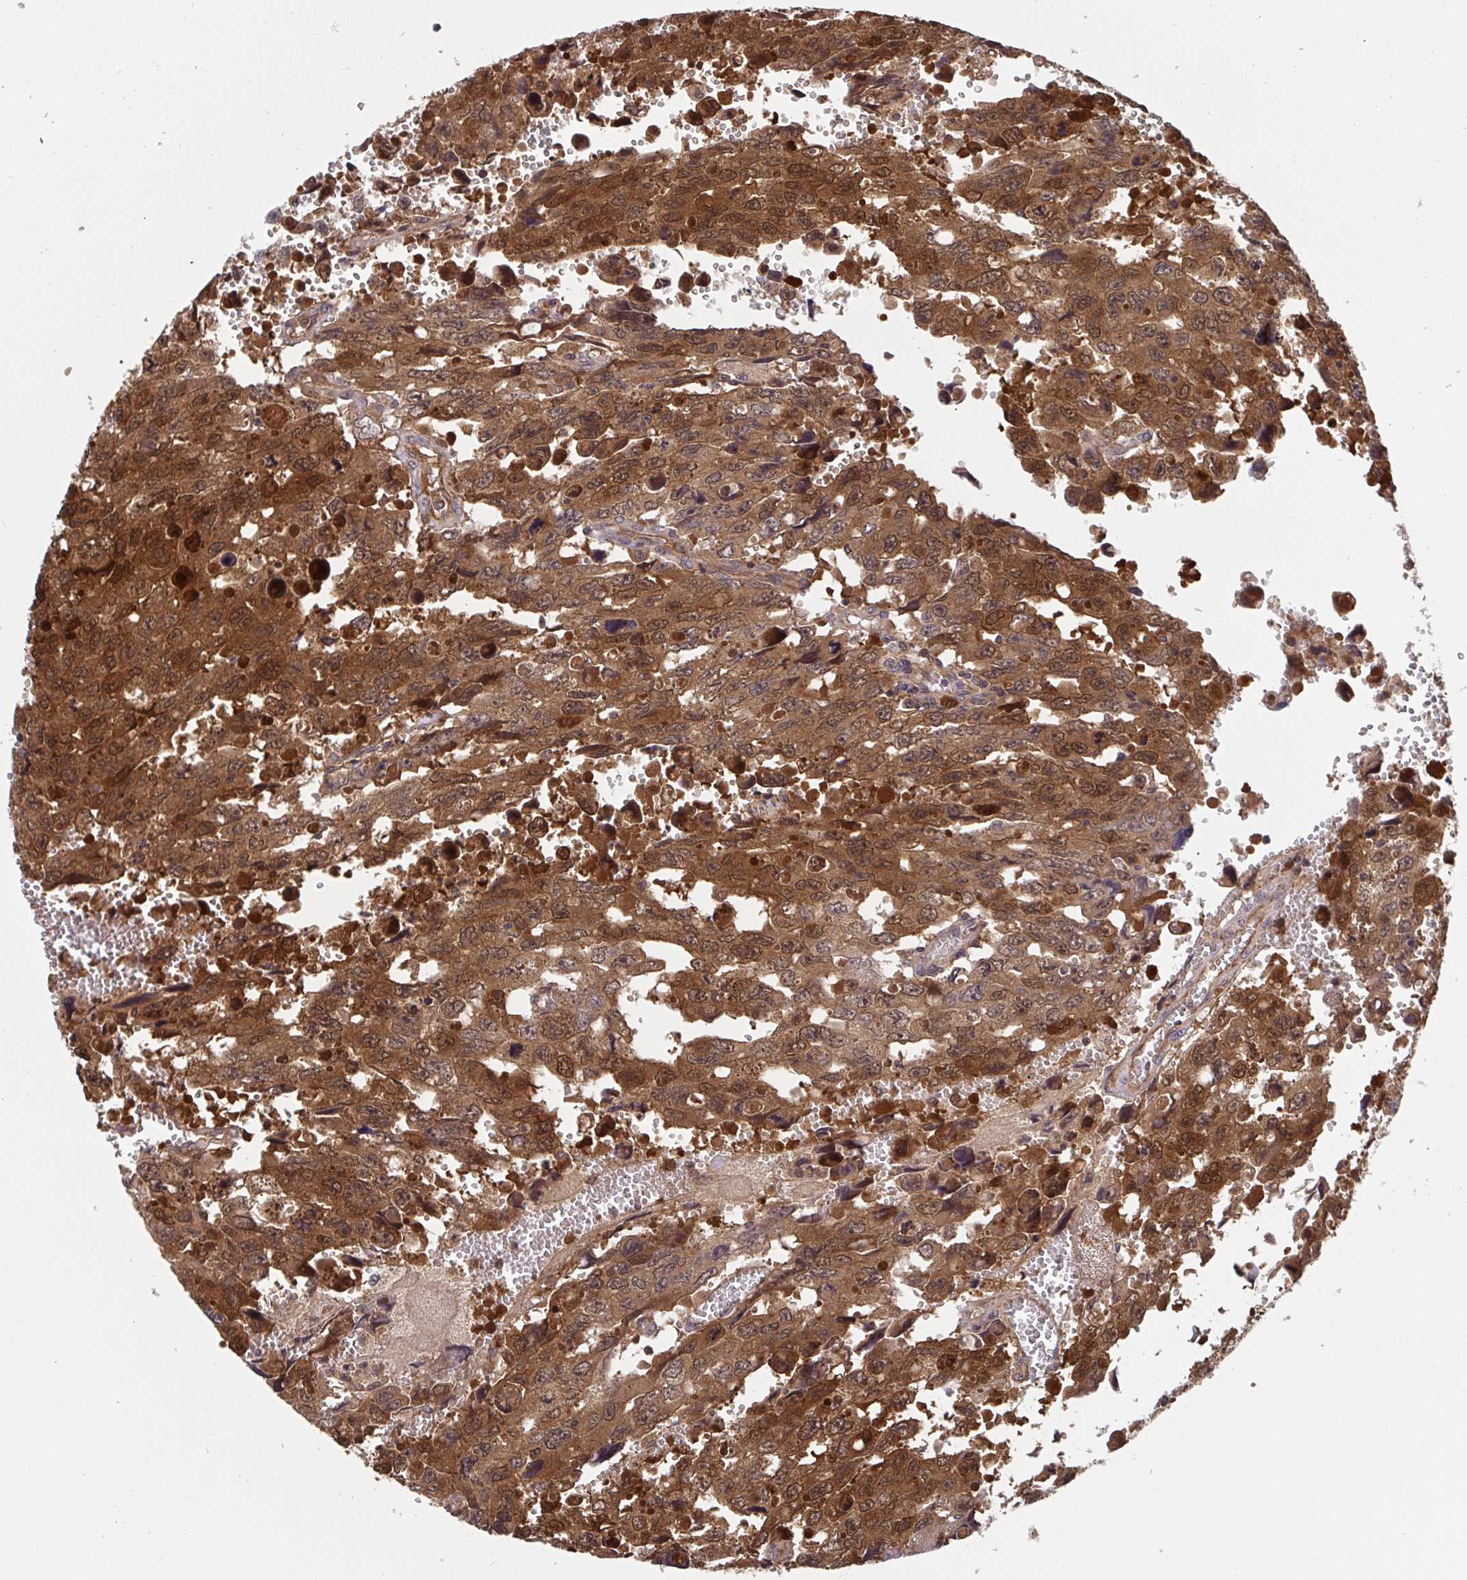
{"staining": {"intensity": "strong", "quantity": ">75%", "location": "cytoplasmic/membranous,nuclear"}, "tissue": "testis cancer", "cell_type": "Tumor cells", "image_type": "cancer", "snomed": [{"axis": "morphology", "description": "Seminoma, NOS"}, {"axis": "topography", "description": "Testis"}], "caption": "DAB immunohistochemical staining of testis seminoma shows strong cytoplasmic/membranous and nuclear protein staining in about >75% of tumor cells.", "gene": "TIGAR", "patient": {"sex": "male", "age": 26}}